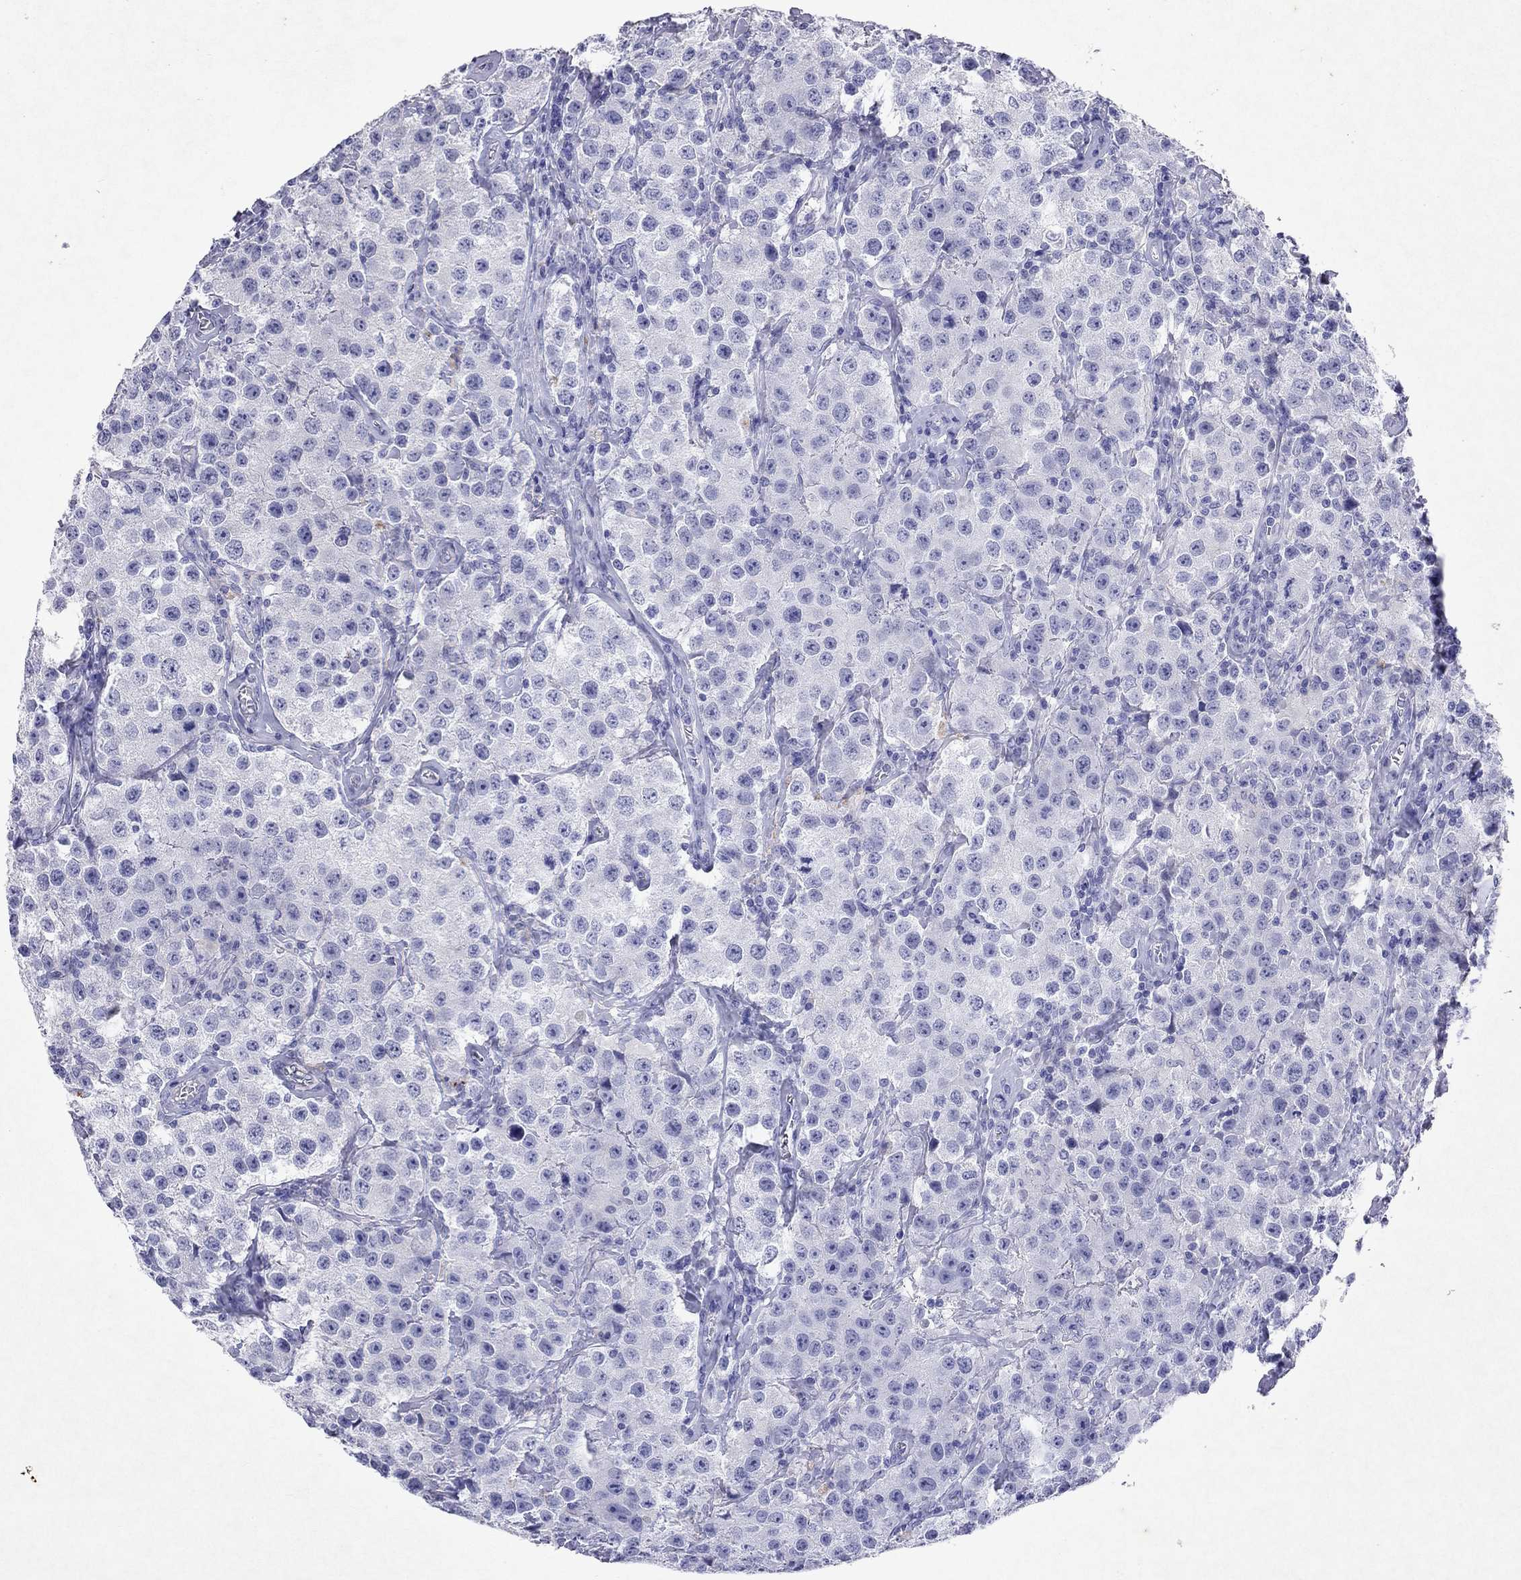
{"staining": {"intensity": "negative", "quantity": "none", "location": "none"}, "tissue": "testis cancer", "cell_type": "Tumor cells", "image_type": "cancer", "snomed": [{"axis": "morphology", "description": "Seminoma, NOS"}, {"axis": "topography", "description": "Testis"}], "caption": "DAB (3,3'-diaminobenzidine) immunohistochemical staining of human testis cancer (seminoma) demonstrates no significant positivity in tumor cells. (Stains: DAB (3,3'-diaminobenzidine) immunohistochemistry (IHC) with hematoxylin counter stain, Microscopy: brightfield microscopy at high magnification).", "gene": "ARMC12", "patient": {"sex": "male", "age": 52}}